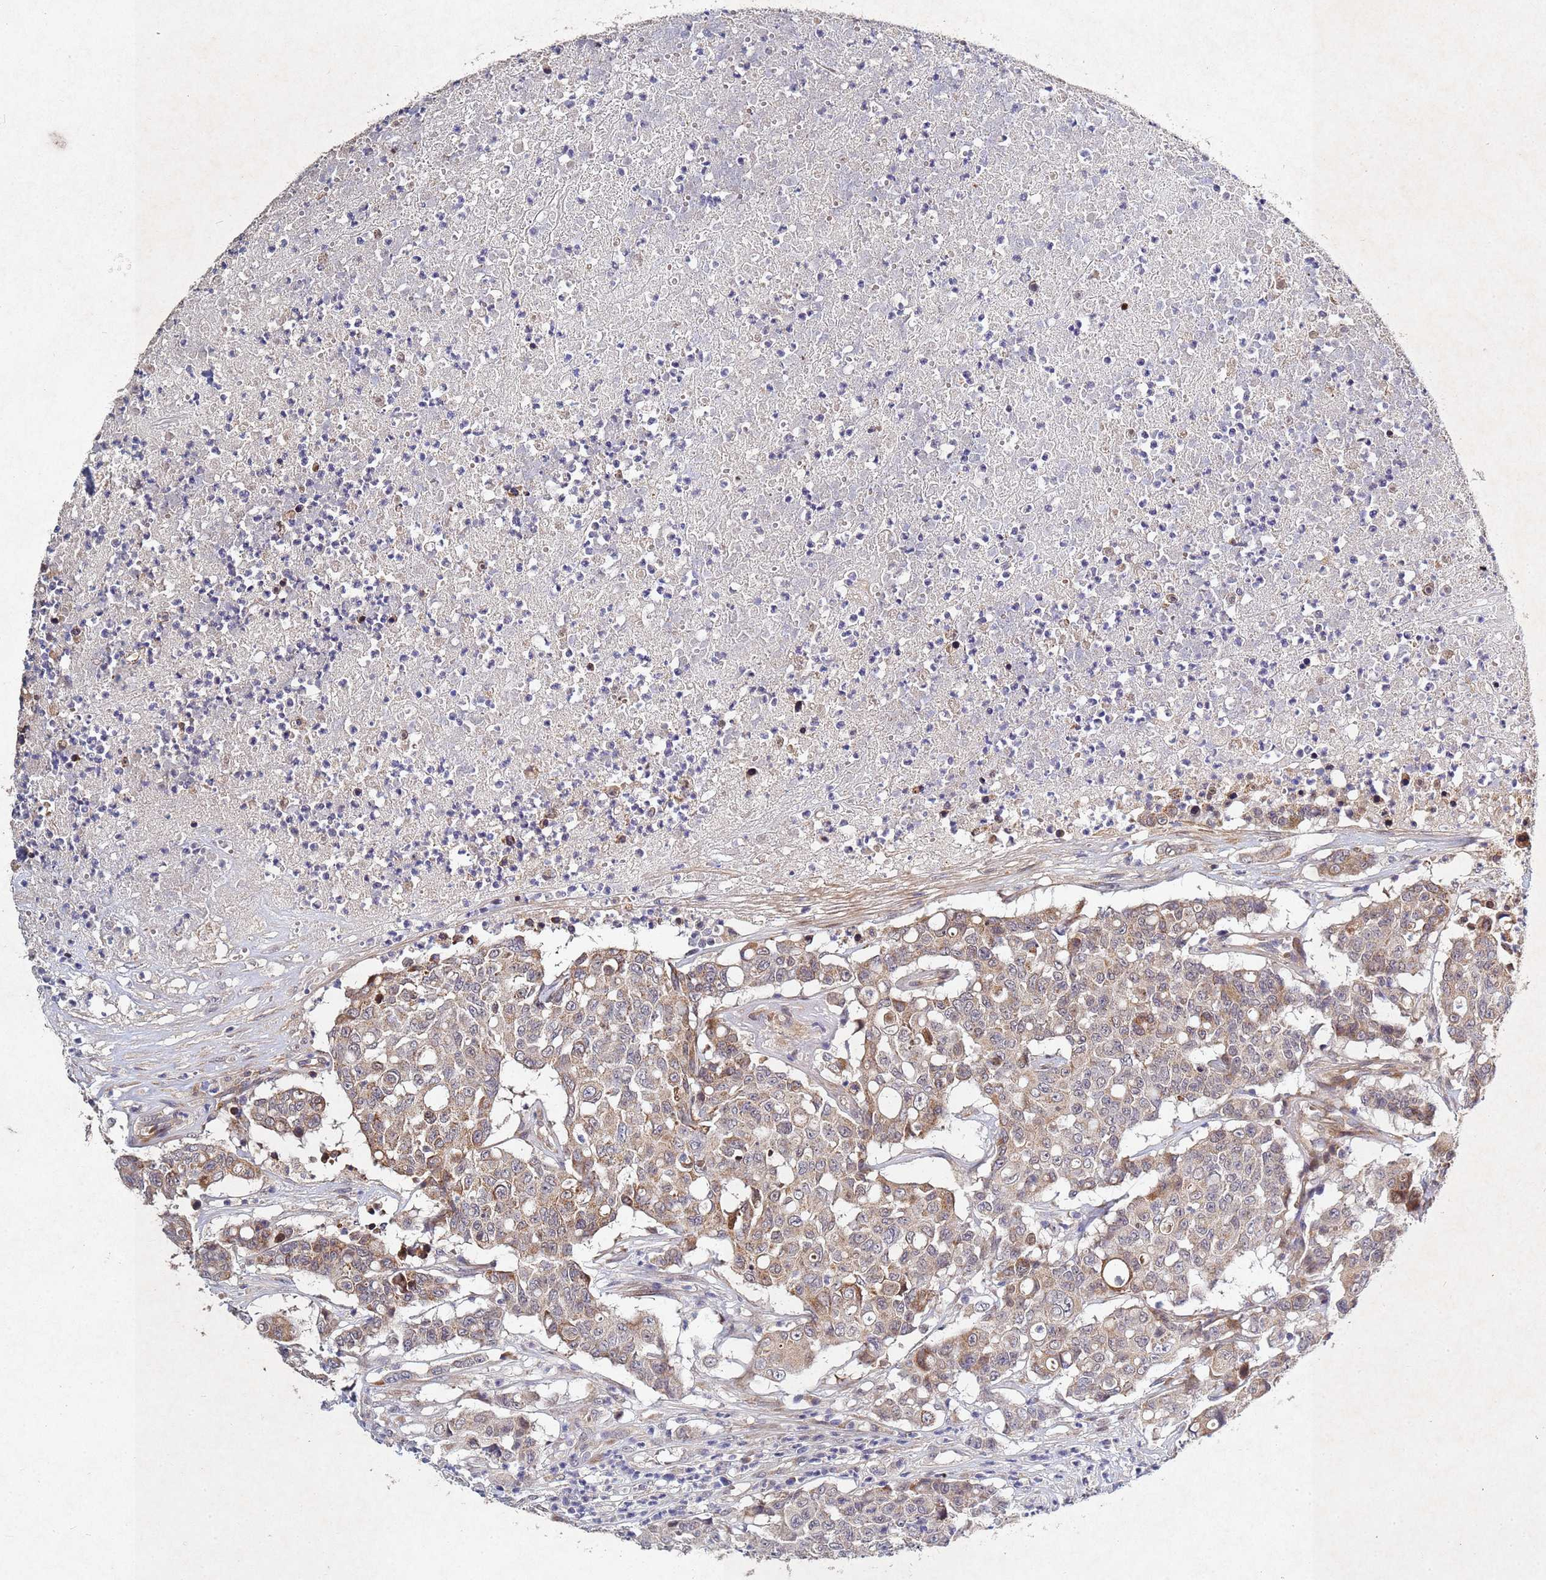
{"staining": {"intensity": "moderate", "quantity": ">75%", "location": "cytoplasmic/membranous"}, "tissue": "colorectal cancer", "cell_type": "Tumor cells", "image_type": "cancer", "snomed": [{"axis": "morphology", "description": "Adenocarcinoma, NOS"}, {"axis": "topography", "description": "Colon"}], "caption": "High-magnification brightfield microscopy of colorectal adenocarcinoma stained with DAB (brown) and counterstained with hematoxylin (blue). tumor cells exhibit moderate cytoplasmic/membranous expression is present in approximately>75% of cells. The staining is performed using DAB brown chromogen to label protein expression. The nuclei are counter-stained blue using hematoxylin.", "gene": "TNPO2", "patient": {"sex": "male", "age": 51}}